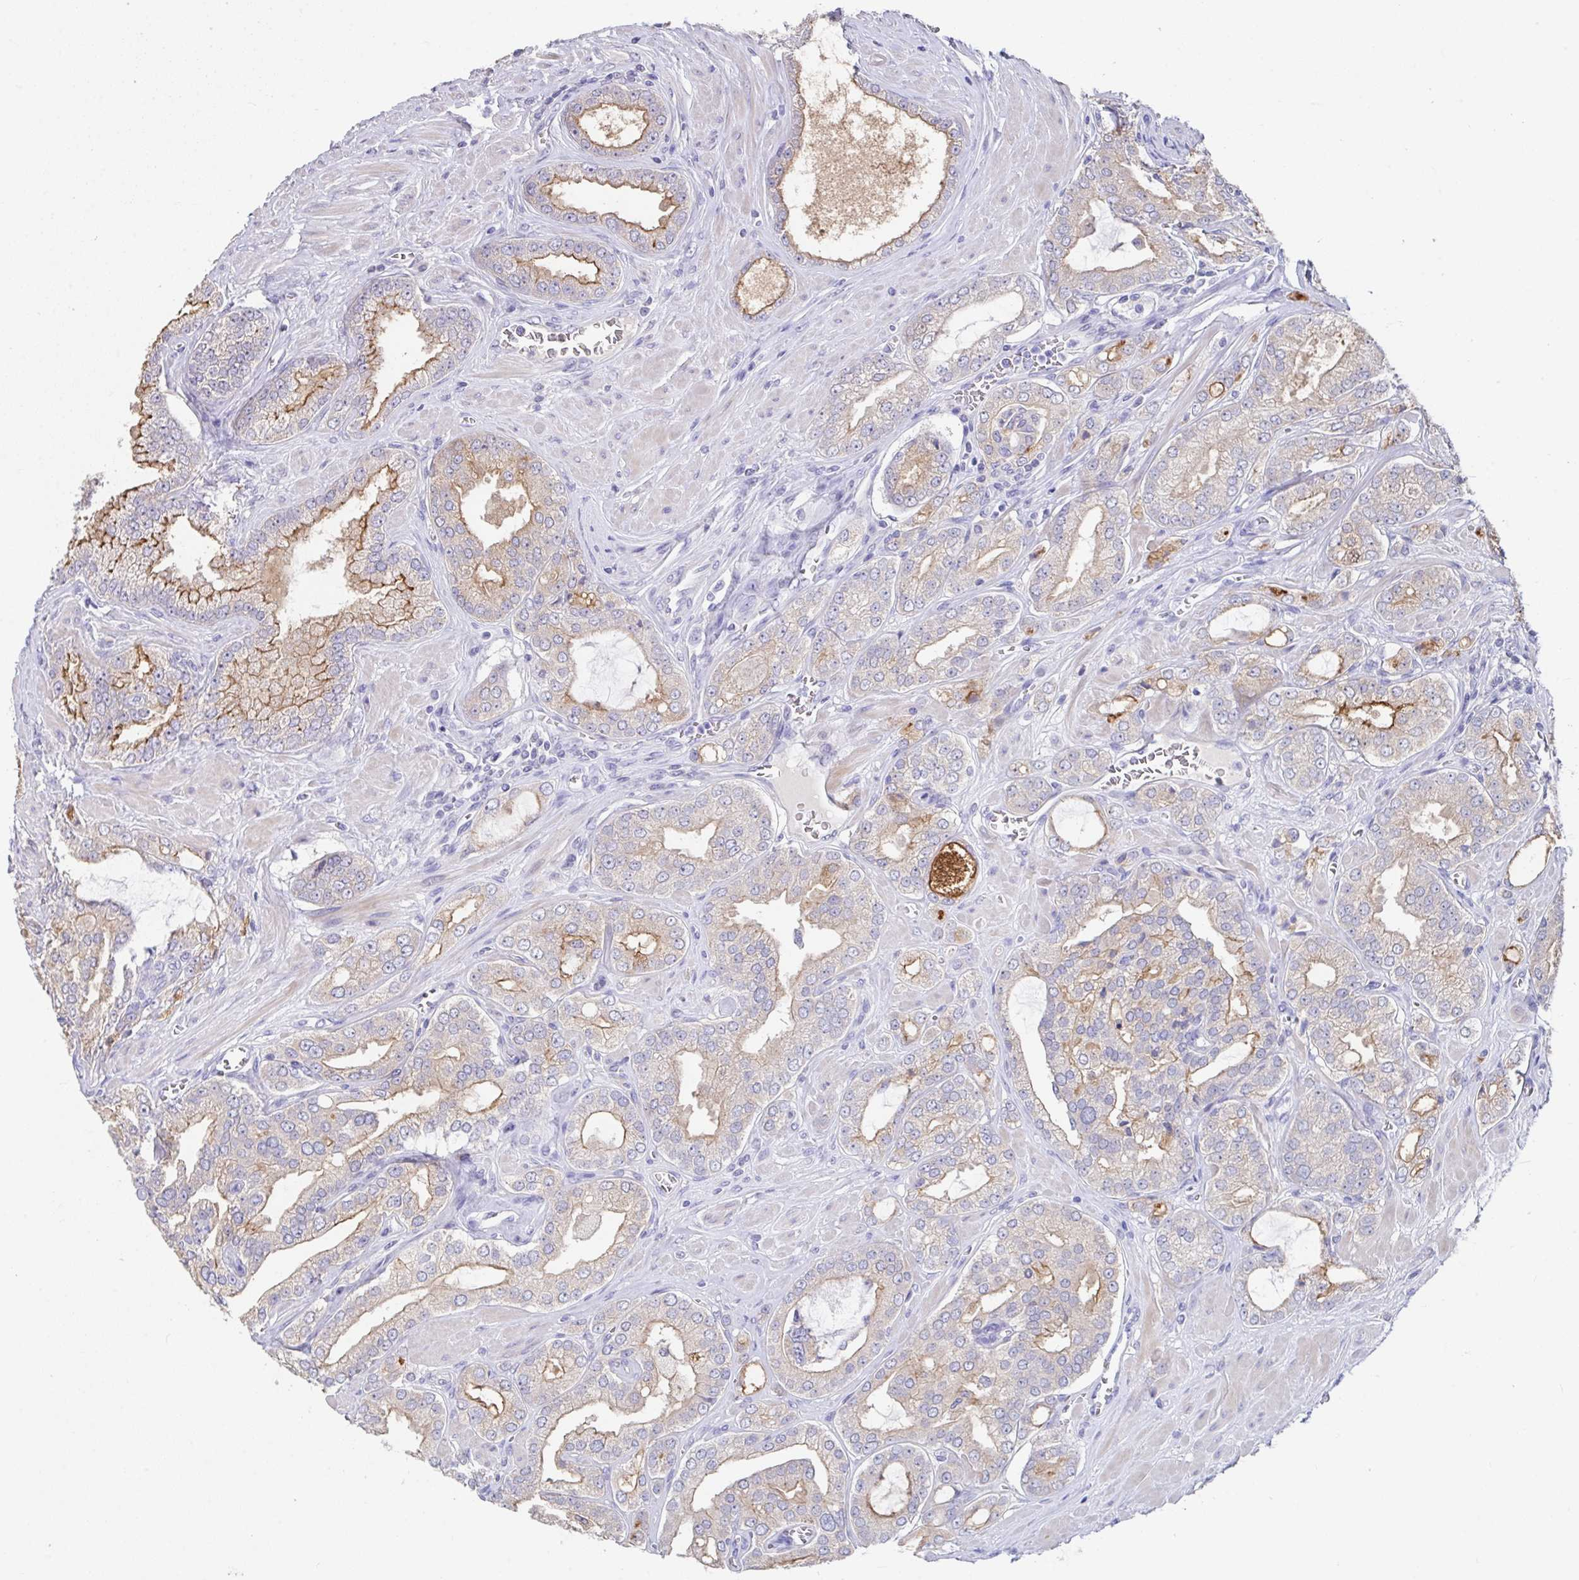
{"staining": {"intensity": "moderate", "quantity": "25%-75%", "location": "cytoplasmic/membranous"}, "tissue": "prostate cancer", "cell_type": "Tumor cells", "image_type": "cancer", "snomed": [{"axis": "morphology", "description": "Adenocarcinoma, High grade"}, {"axis": "topography", "description": "Prostate"}], "caption": "High-grade adenocarcinoma (prostate) stained with a protein marker demonstrates moderate staining in tumor cells.", "gene": "SLC44A4", "patient": {"sex": "male", "age": 66}}